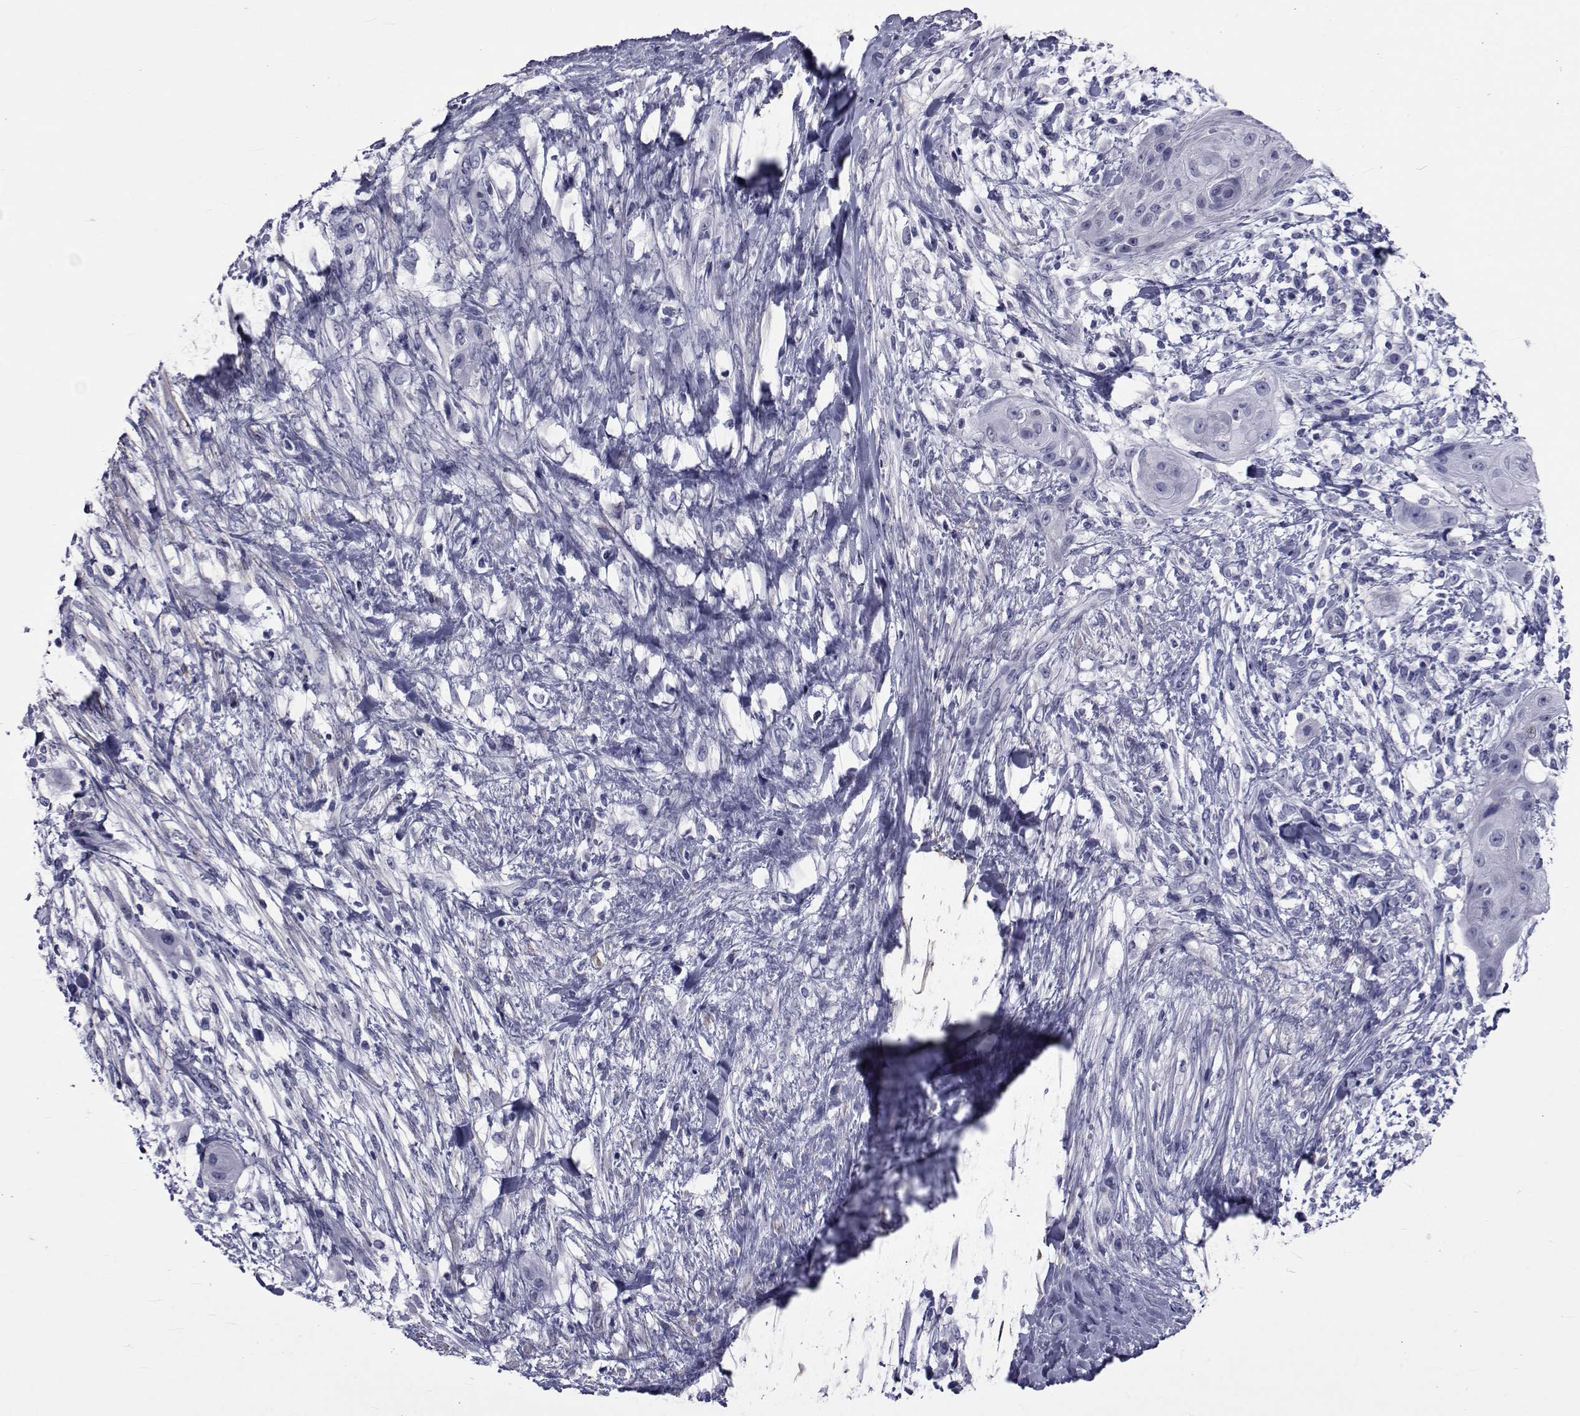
{"staining": {"intensity": "negative", "quantity": "none", "location": "none"}, "tissue": "skin cancer", "cell_type": "Tumor cells", "image_type": "cancer", "snomed": [{"axis": "morphology", "description": "Squamous cell carcinoma, NOS"}, {"axis": "topography", "description": "Skin"}], "caption": "IHC of squamous cell carcinoma (skin) displays no staining in tumor cells.", "gene": "GKAP1", "patient": {"sex": "male", "age": 62}}